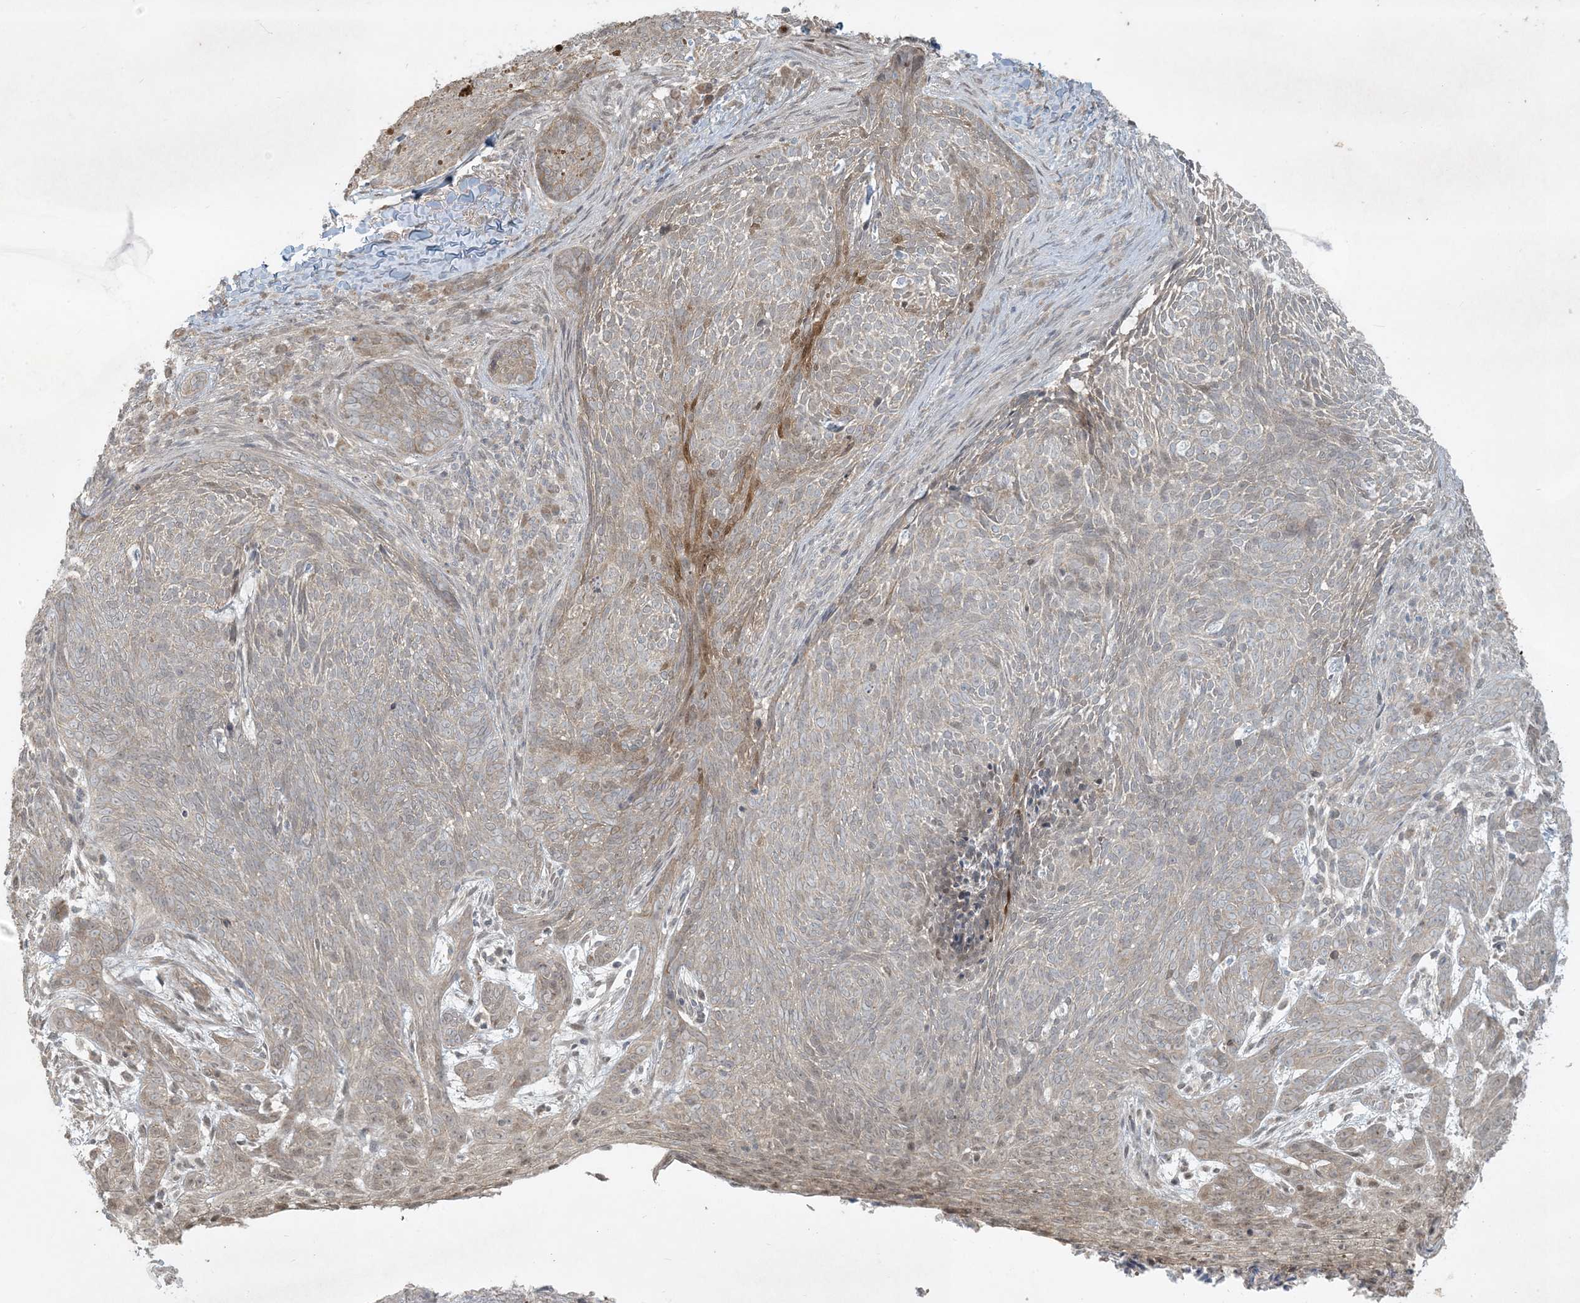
{"staining": {"intensity": "negative", "quantity": "none", "location": "none"}, "tissue": "skin cancer", "cell_type": "Tumor cells", "image_type": "cancer", "snomed": [{"axis": "morphology", "description": "Basal cell carcinoma"}, {"axis": "topography", "description": "Skin"}], "caption": "Basal cell carcinoma (skin) was stained to show a protein in brown. There is no significant expression in tumor cells. (Brightfield microscopy of DAB IHC at high magnification).", "gene": "BCORL1", "patient": {"sex": "male", "age": 85}}